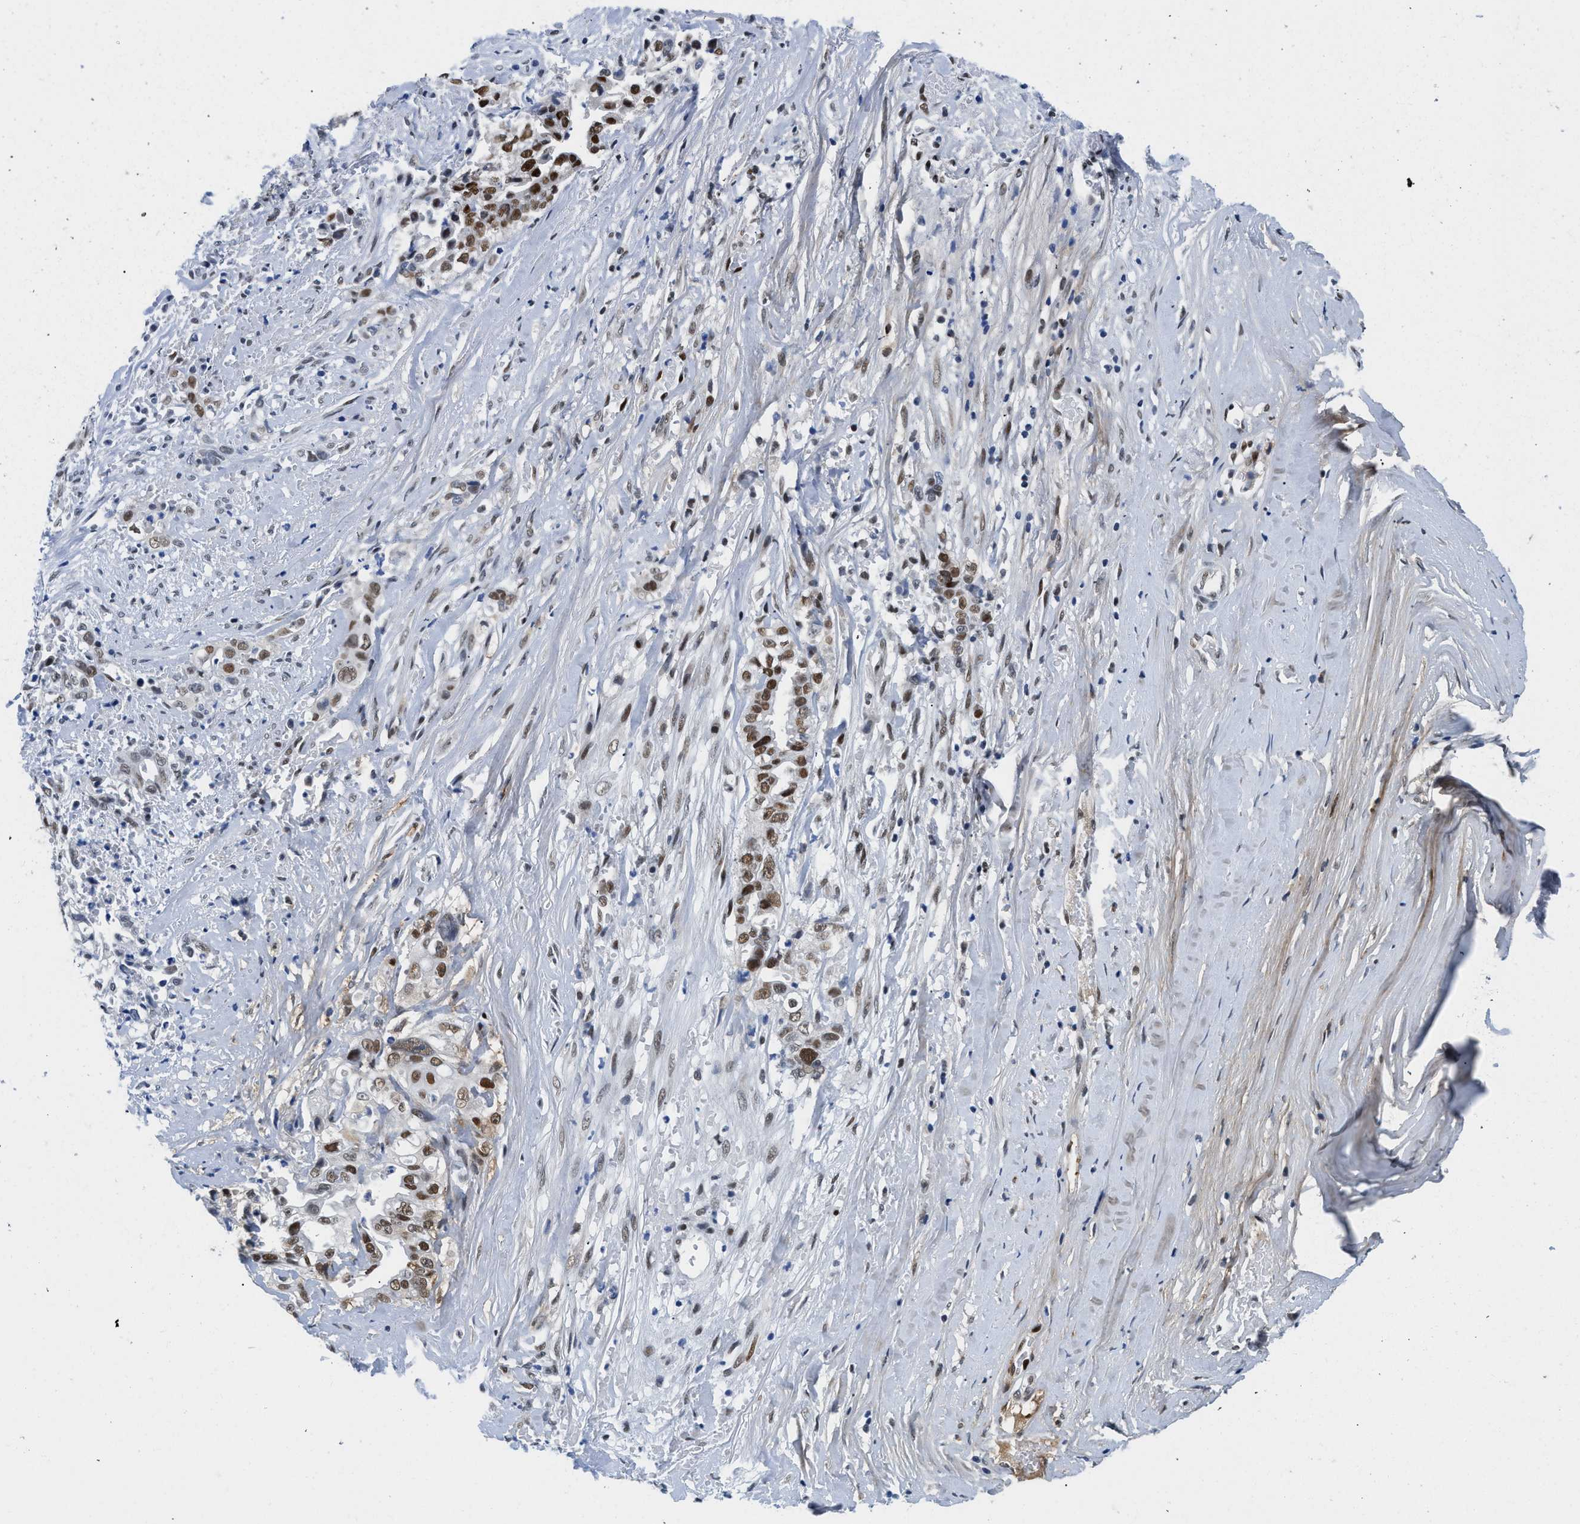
{"staining": {"intensity": "moderate", "quantity": "<25%", "location": "nuclear"}, "tissue": "liver cancer", "cell_type": "Tumor cells", "image_type": "cancer", "snomed": [{"axis": "morphology", "description": "Cholangiocarcinoma"}, {"axis": "topography", "description": "Liver"}], "caption": "Liver cholangiocarcinoma stained with immunohistochemistry displays moderate nuclear staining in about <25% of tumor cells. The staining is performed using DAB (3,3'-diaminobenzidine) brown chromogen to label protein expression. The nuclei are counter-stained blue using hematoxylin.", "gene": "SMARCAD1", "patient": {"sex": "female", "age": 70}}